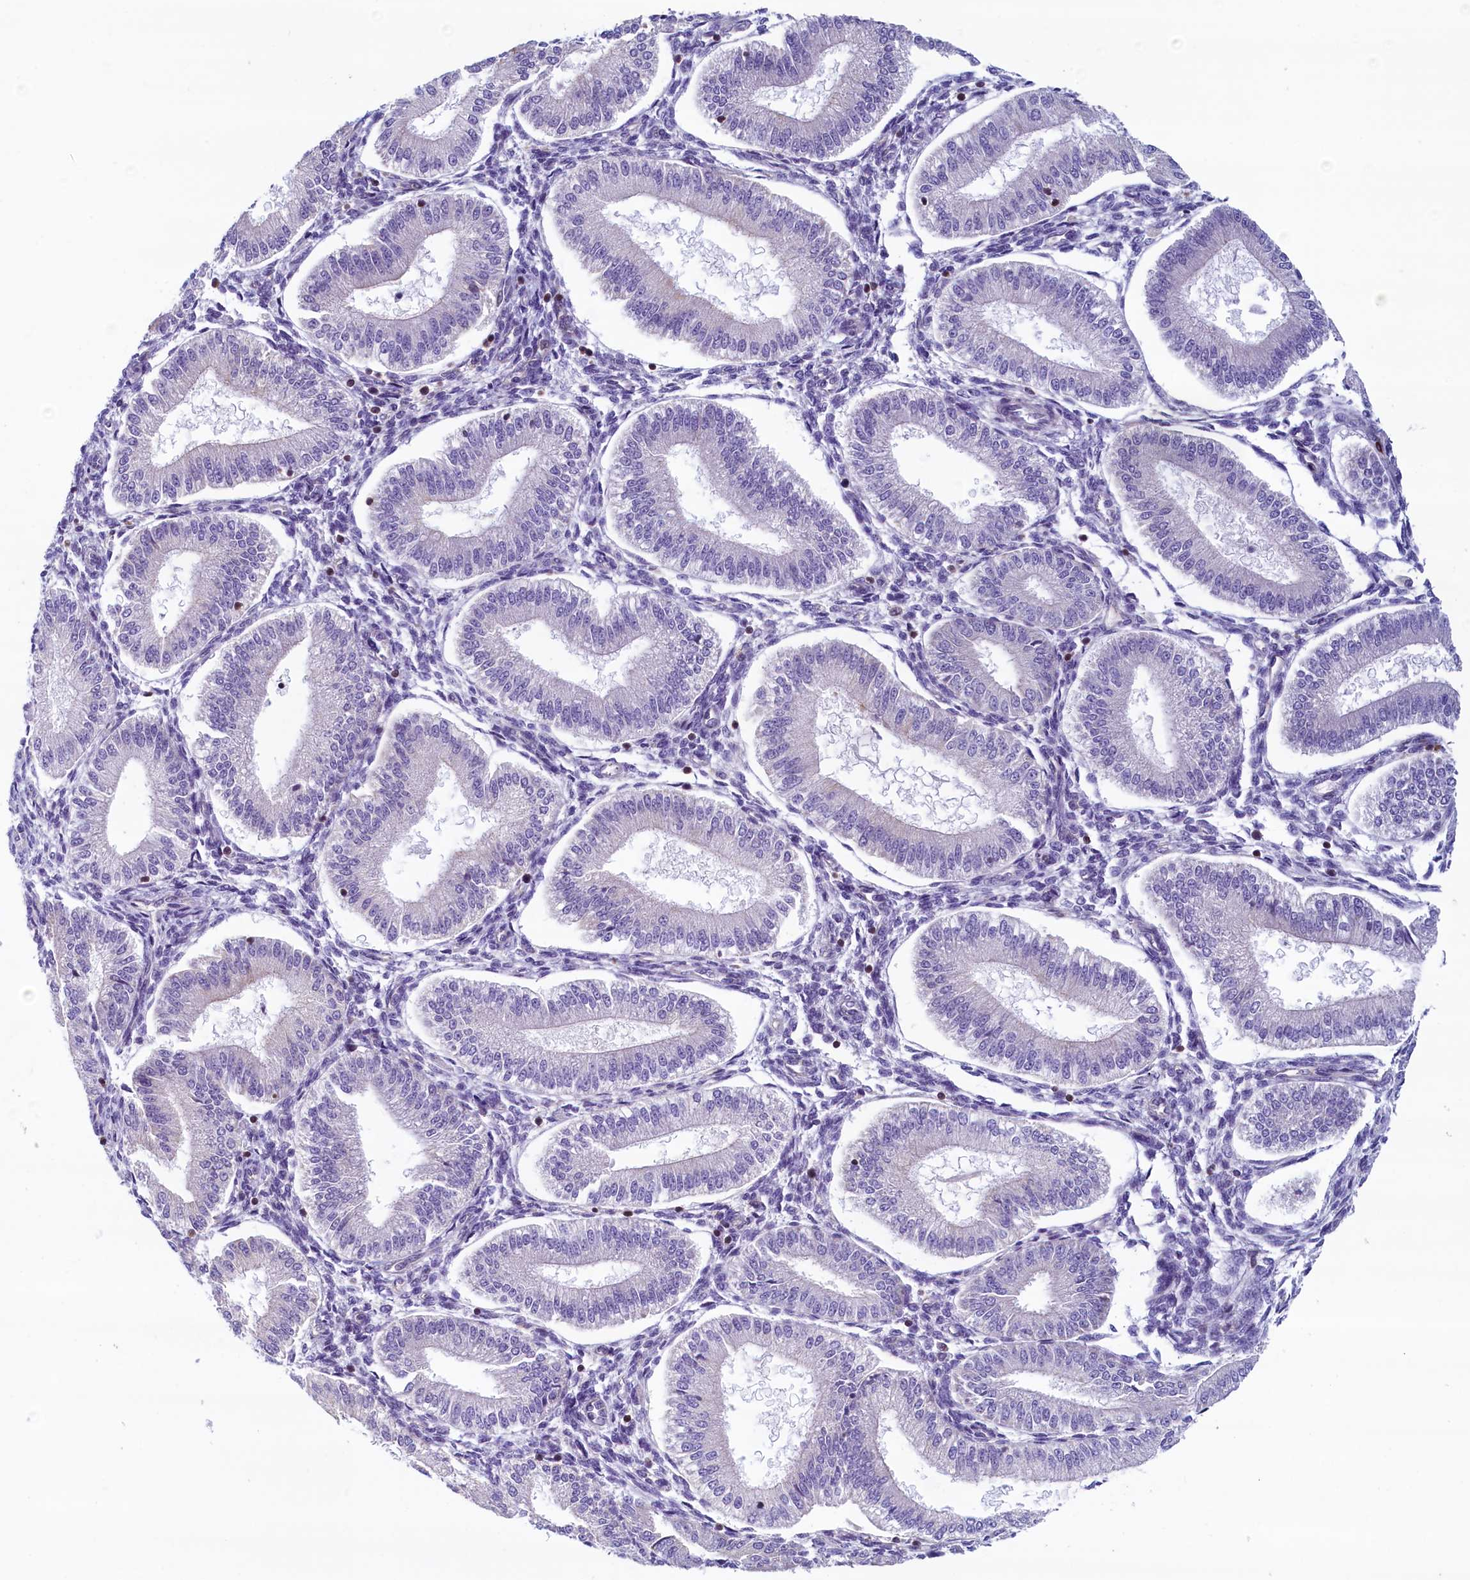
{"staining": {"intensity": "negative", "quantity": "none", "location": "none"}, "tissue": "endometrium", "cell_type": "Cells in endometrial stroma", "image_type": "normal", "snomed": [{"axis": "morphology", "description": "Normal tissue, NOS"}, {"axis": "topography", "description": "Endometrium"}], "caption": "DAB immunohistochemical staining of benign endometrium shows no significant staining in cells in endometrial stroma.", "gene": "TRAF3IP3", "patient": {"sex": "female", "age": 39}}